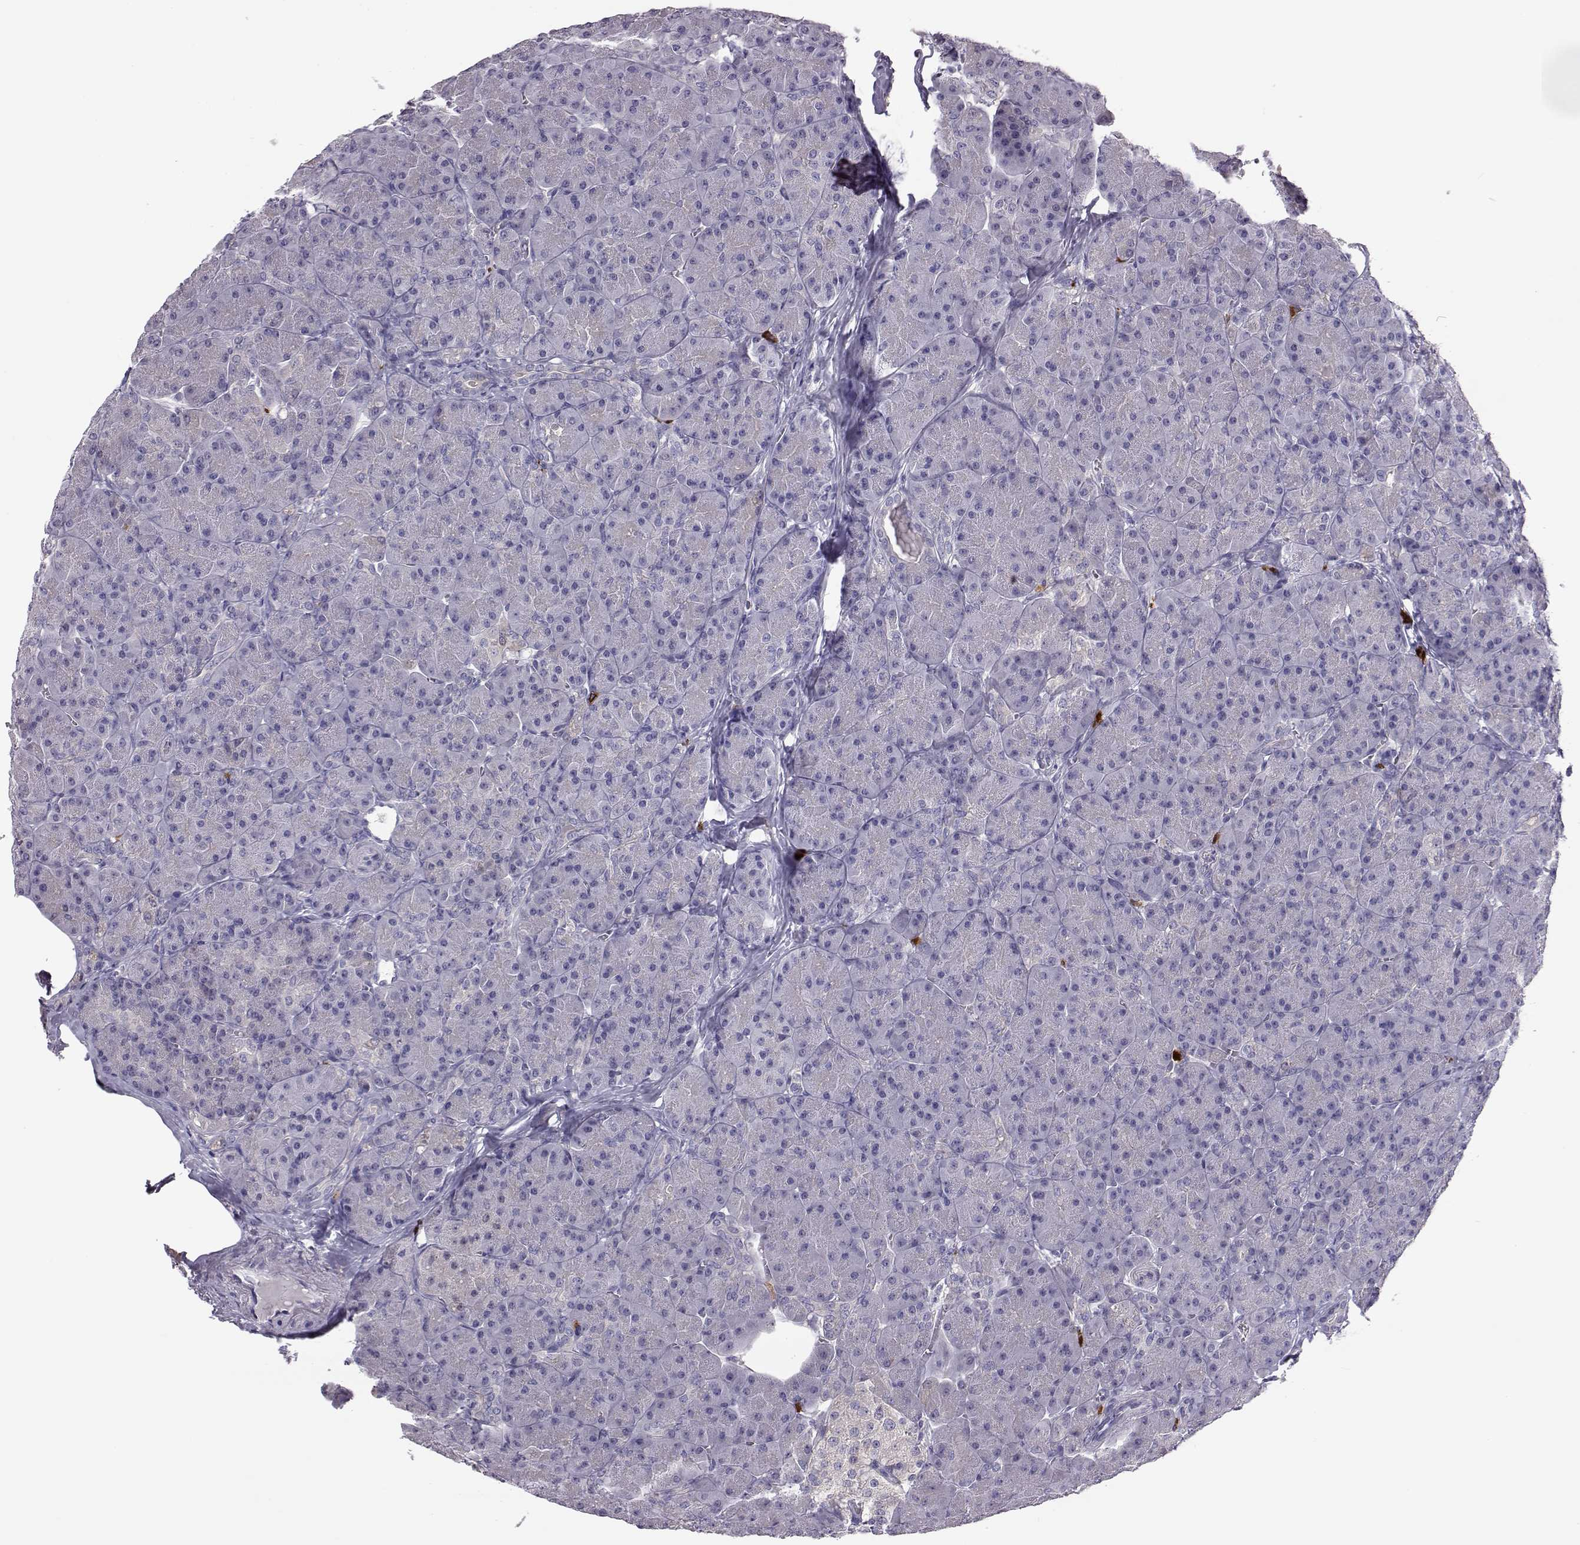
{"staining": {"intensity": "negative", "quantity": "none", "location": "none"}, "tissue": "pancreas", "cell_type": "Exocrine glandular cells", "image_type": "normal", "snomed": [{"axis": "morphology", "description": "Normal tissue, NOS"}, {"axis": "topography", "description": "Pancreas"}], "caption": "Immunohistochemistry micrograph of unremarkable human pancreas stained for a protein (brown), which shows no expression in exocrine glandular cells. Brightfield microscopy of immunohistochemistry stained with DAB (brown) and hematoxylin (blue), captured at high magnification.", "gene": "ADGRG5", "patient": {"sex": "male", "age": 57}}